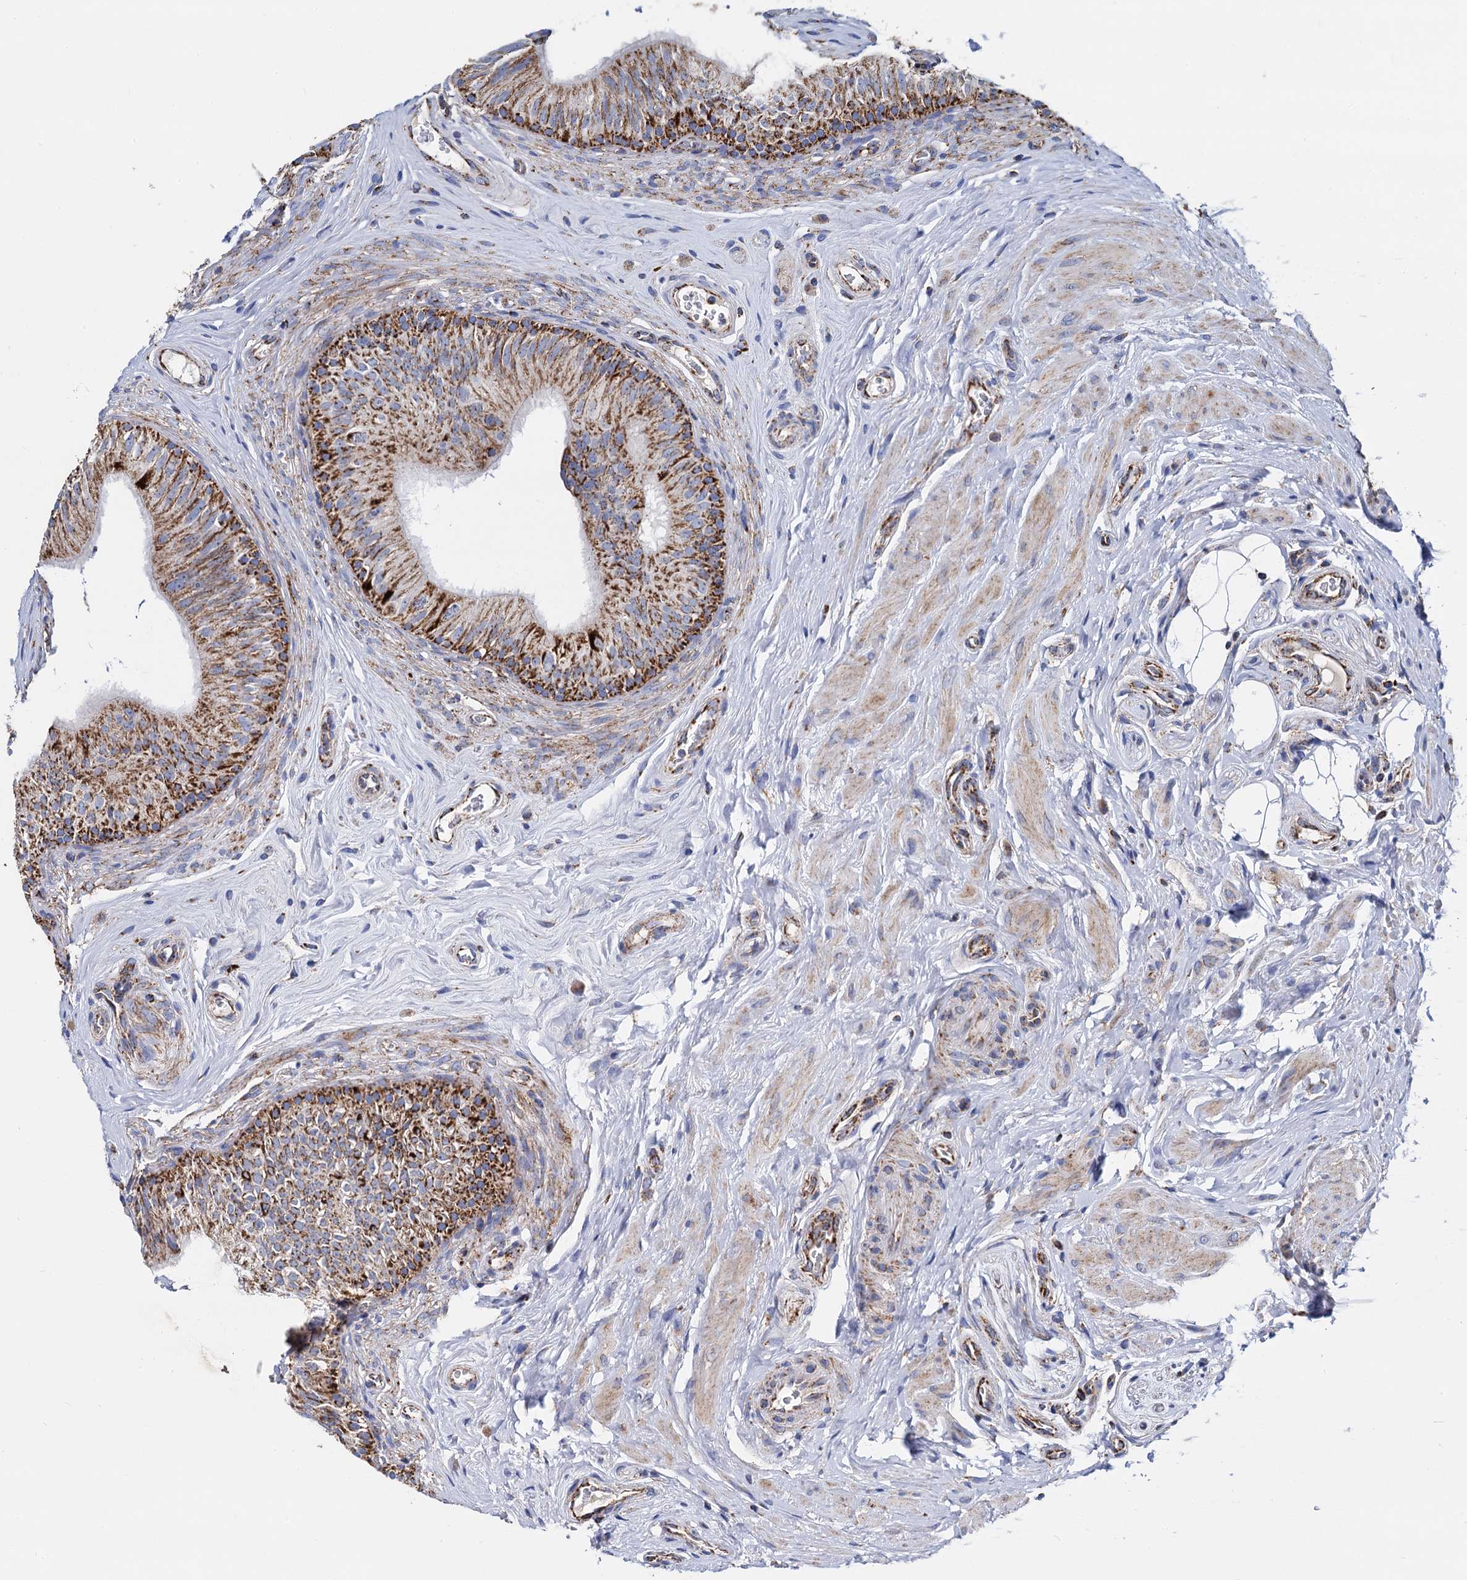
{"staining": {"intensity": "strong", "quantity": ">75%", "location": "cytoplasmic/membranous"}, "tissue": "epididymis", "cell_type": "Glandular cells", "image_type": "normal", "snomed": [{"axis": "morphology", "description": "Normal tissue, NOS"}, {"axis": "topography", "description": "Epididymis"}], "caption": "Glandular cells show high levels of strong cytoplasmic/membranous expression in approximately >75% of cells in unremarkable human epididymis.", "gene": "TIMM10", "patient": {"sex": "male", "age": 46}}